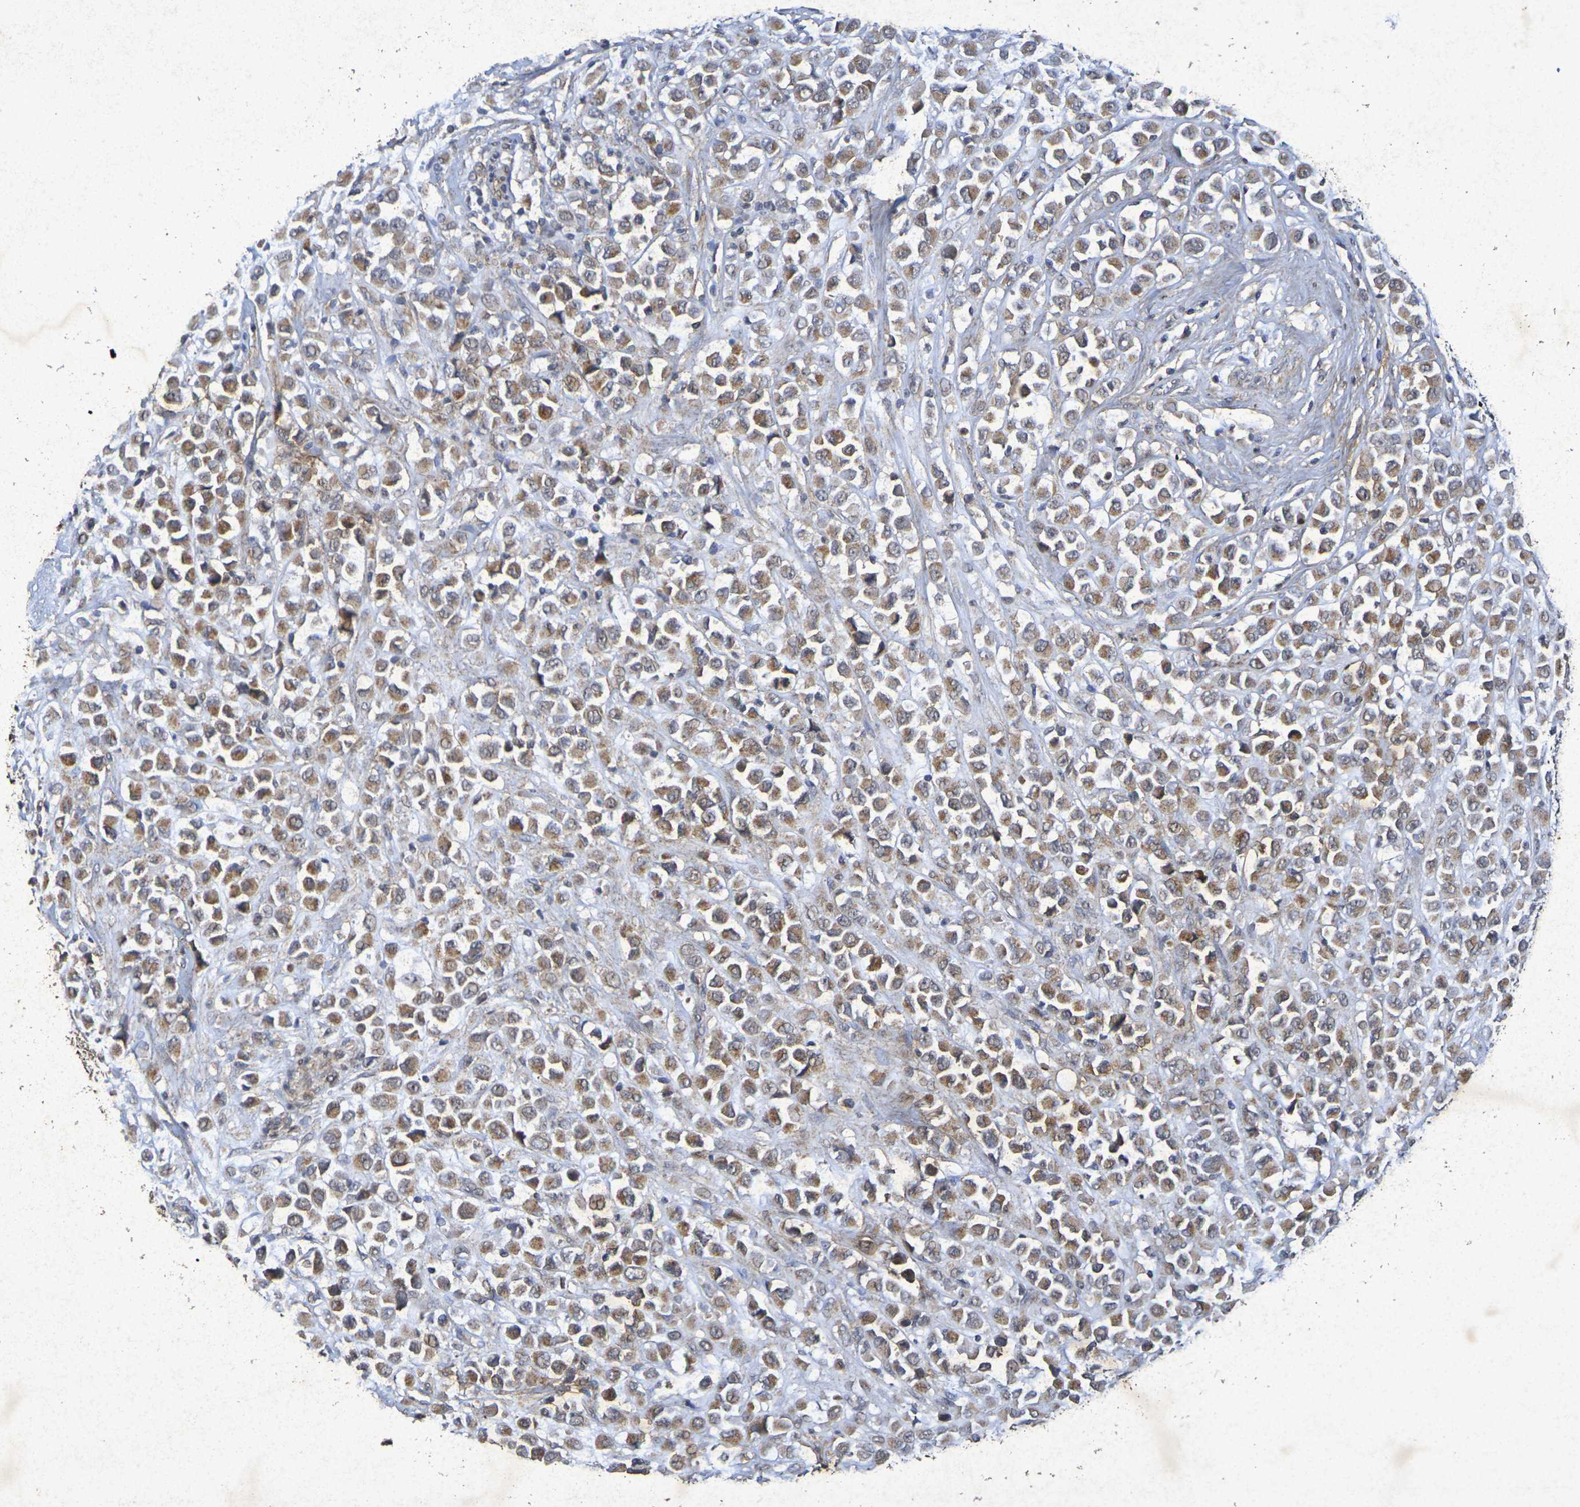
{"staining": {"intensity": "moderate", "quantity": ">75%", "location": "cytoplasmic/membranous"}, "tissue": "breast cancer", "cell_type": "Tumor cells", "image_type": "cancer", "snomed": [{"axis": "morphology", "description": "Duct carcinoma"}, {"axis": "topography", "description": "Breast"}], "caption": "Moderate cytoplasmic/membranous staining for a protein is seen in approximately >75% of tumor cells of breast intraductal carcinoma using IHC.", "gene": "GUCY1A2", "patient": {"sex": "female", "age": 61}}